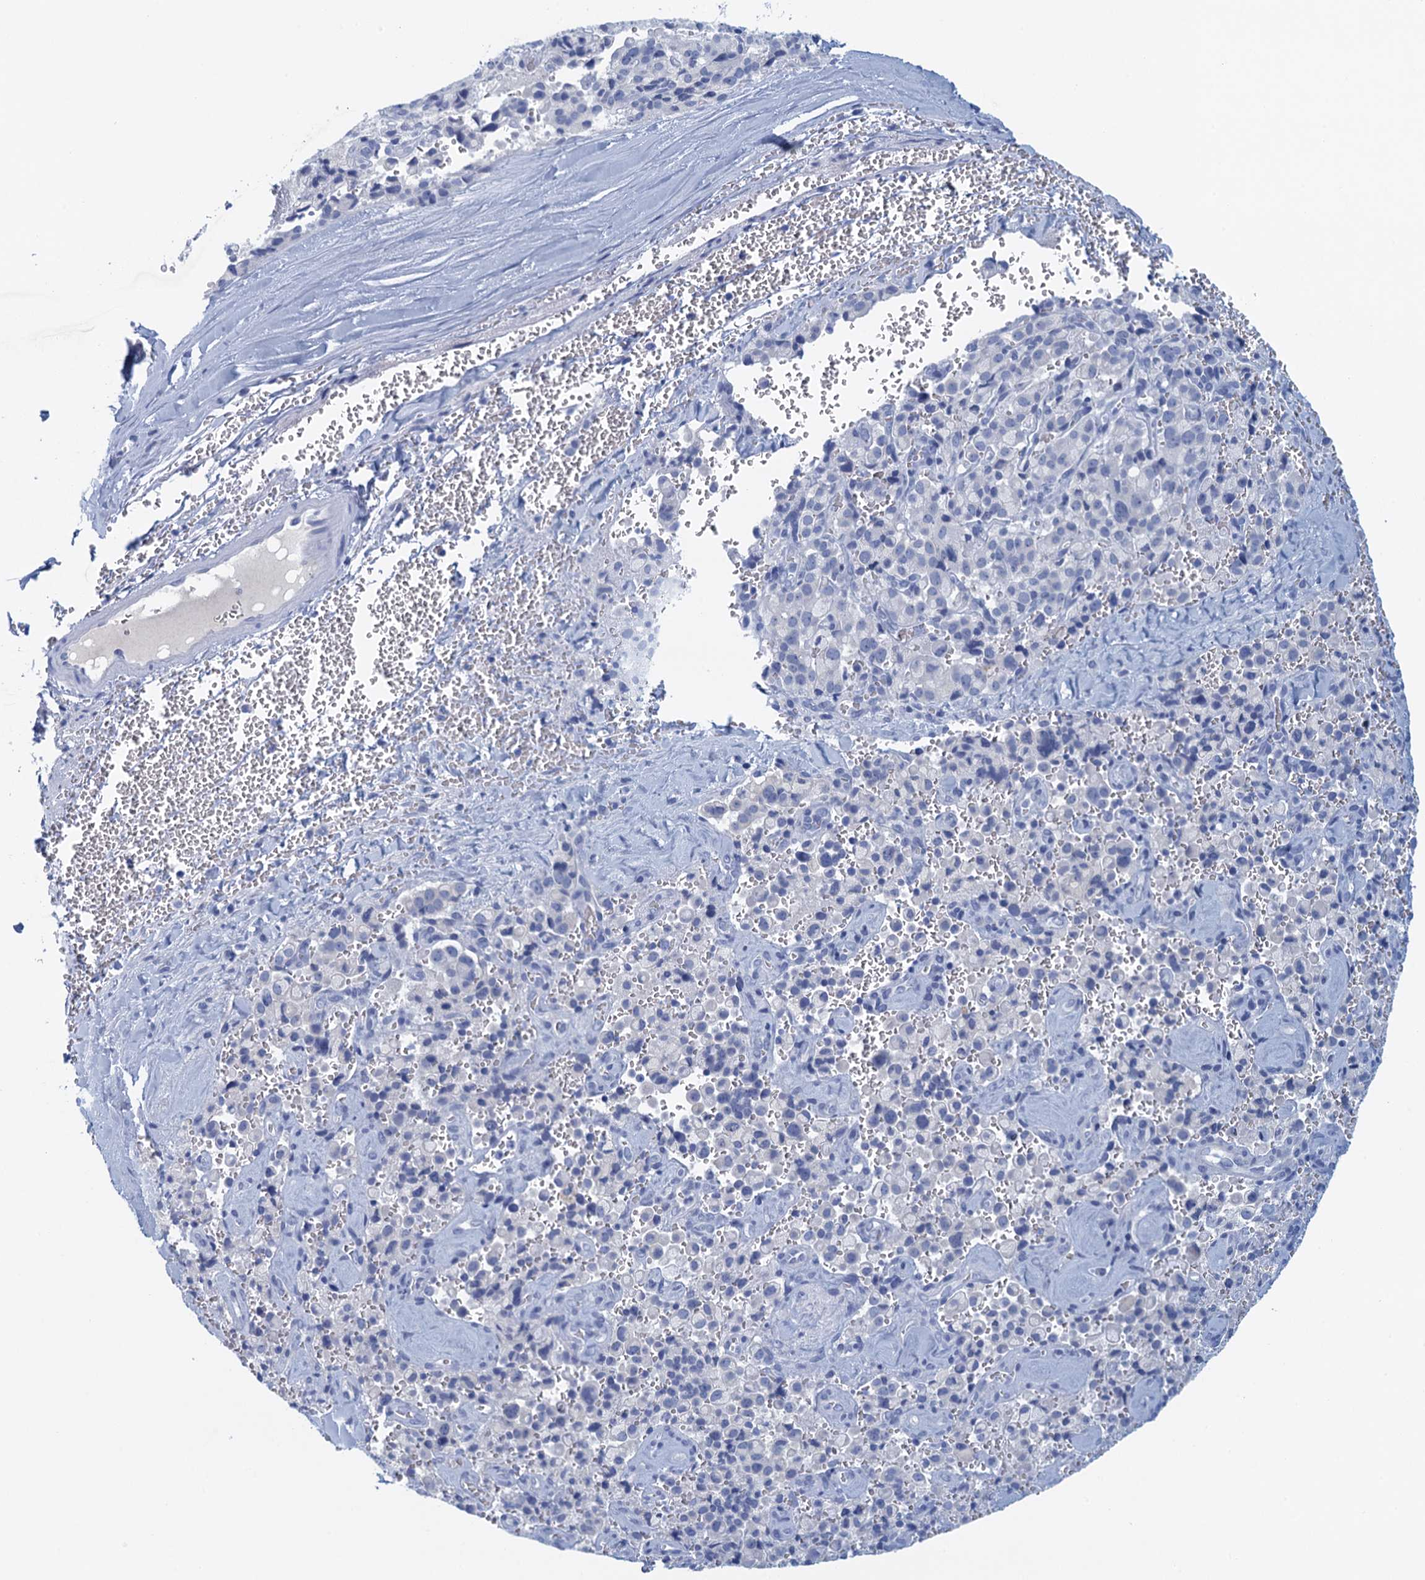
{"staining": {"intensity": "negative", "quantity": "none", "location": "none"}, "tissue": "pancreatic cancer", "cell_type": "Tumor cells", "image_type": "cancer", "snomed": [{"axis": "morphology", "description": "Adenocarcinoma, NOS"}, {"axis": "topography", "description": "Pancreas"}], "caption": "Immunohistochemistry (IHC) of human pancreatic cancer (adenocarcinoma) demonstrates no staining in tumor cells.", "gene": "CYP51A1", "patient": {"sex": "male", "age": 65}}